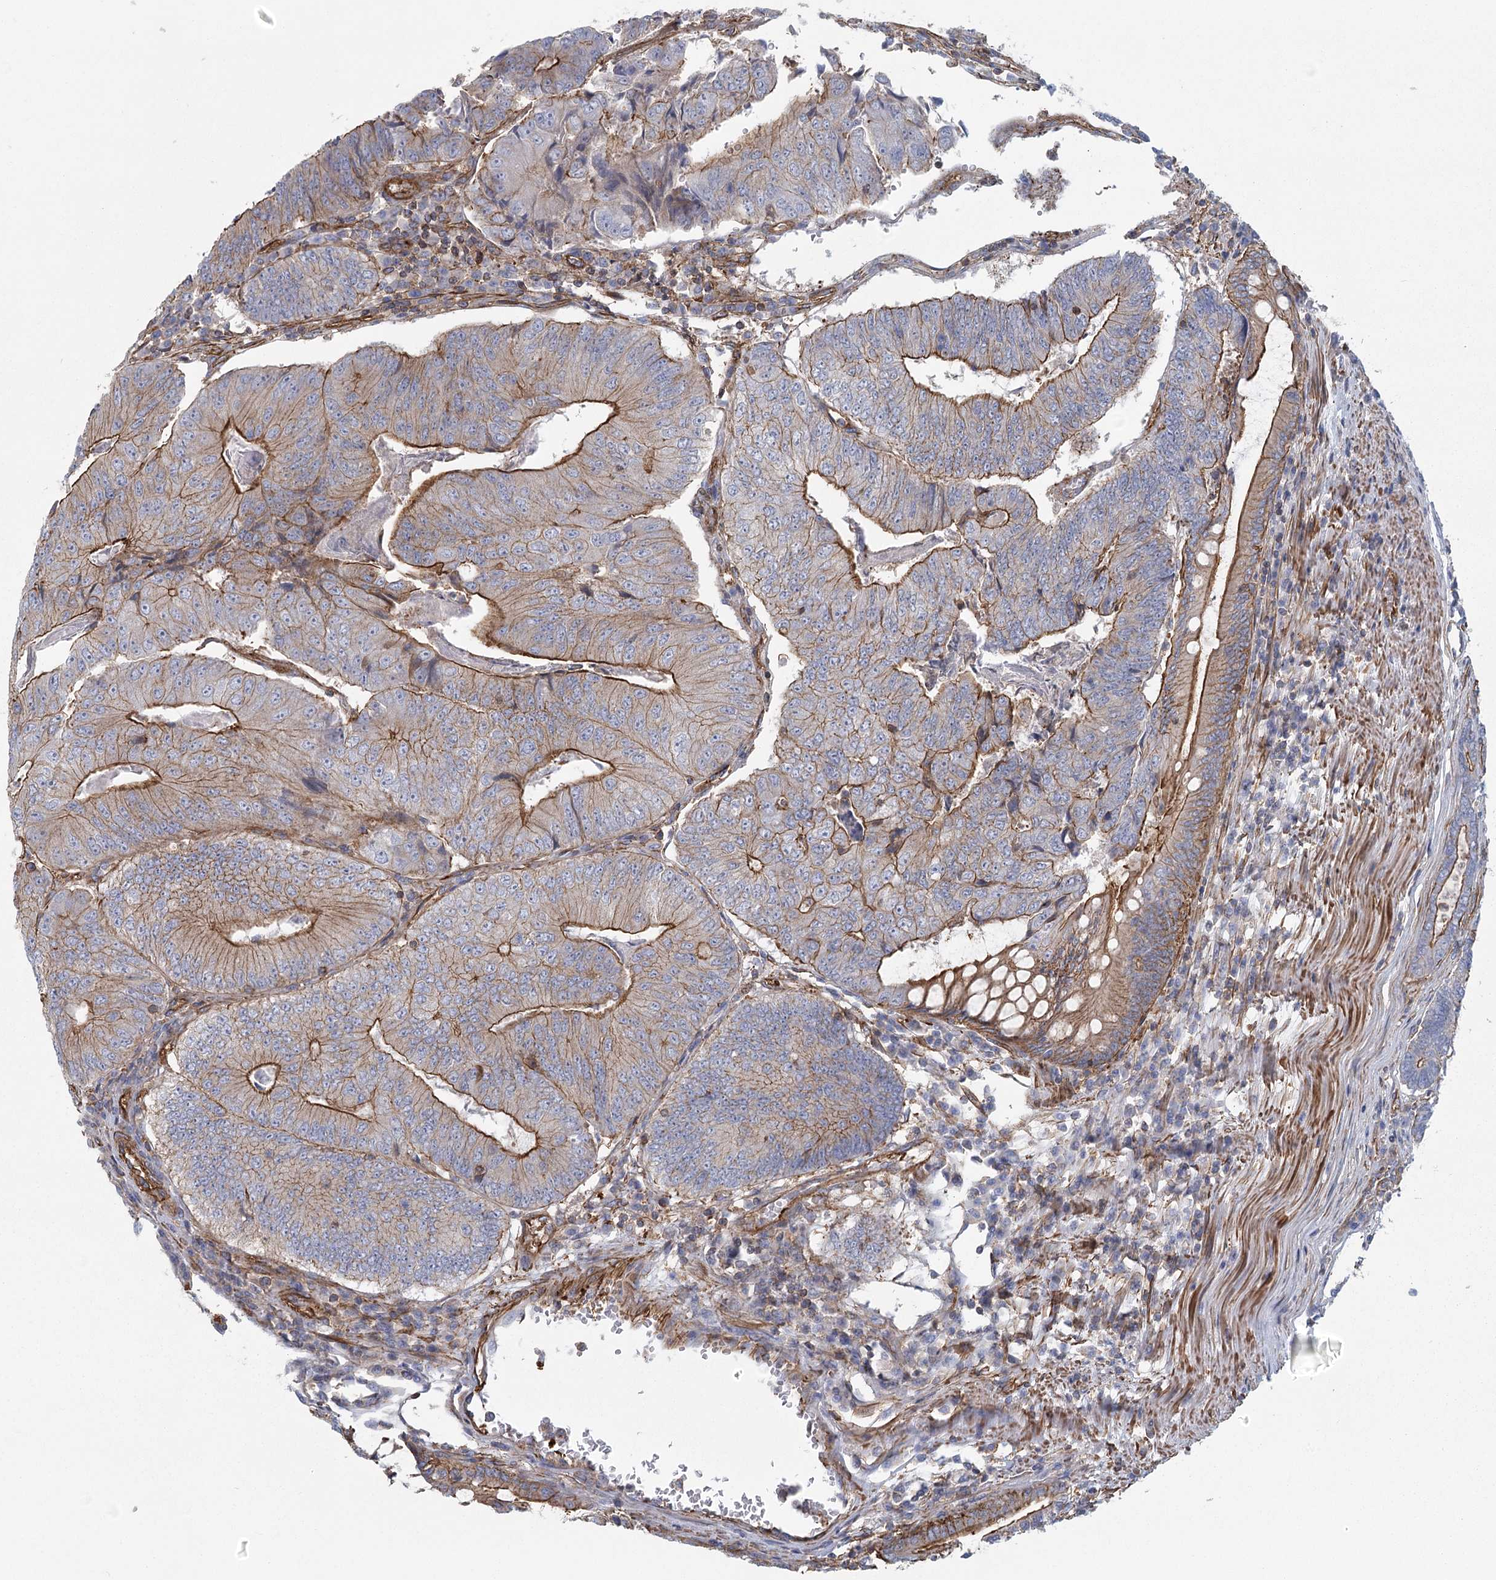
{"staining": {"intensity": "moderate", "quantity": "25%-75%", "location": "cytoplasmic/membranous"}, "tissue": "colorectal cancer", "cell_type": "Tumor cells", "image_type": "cancer", "snomed": [{"axis": "morphology", "description": "Adenocarcinoma, NOS"}, {"axis": "topography", "description": "Colon"}], "caption": "Immunohistochemistry (IHC) staining of colorectal cancer, which reveals medium levels of moderate cytoplasmic/membranous expression in approximately 25%-75% of tumor cells indicating moderate cytoplasmic/membranous protein positivity. The staining was performed using DAB (brown) for protein detection and nuclei were counterstained in hematoxylin (blue).", "gene": "IFT46", "patient": {"sex": "female", "age": 67}}